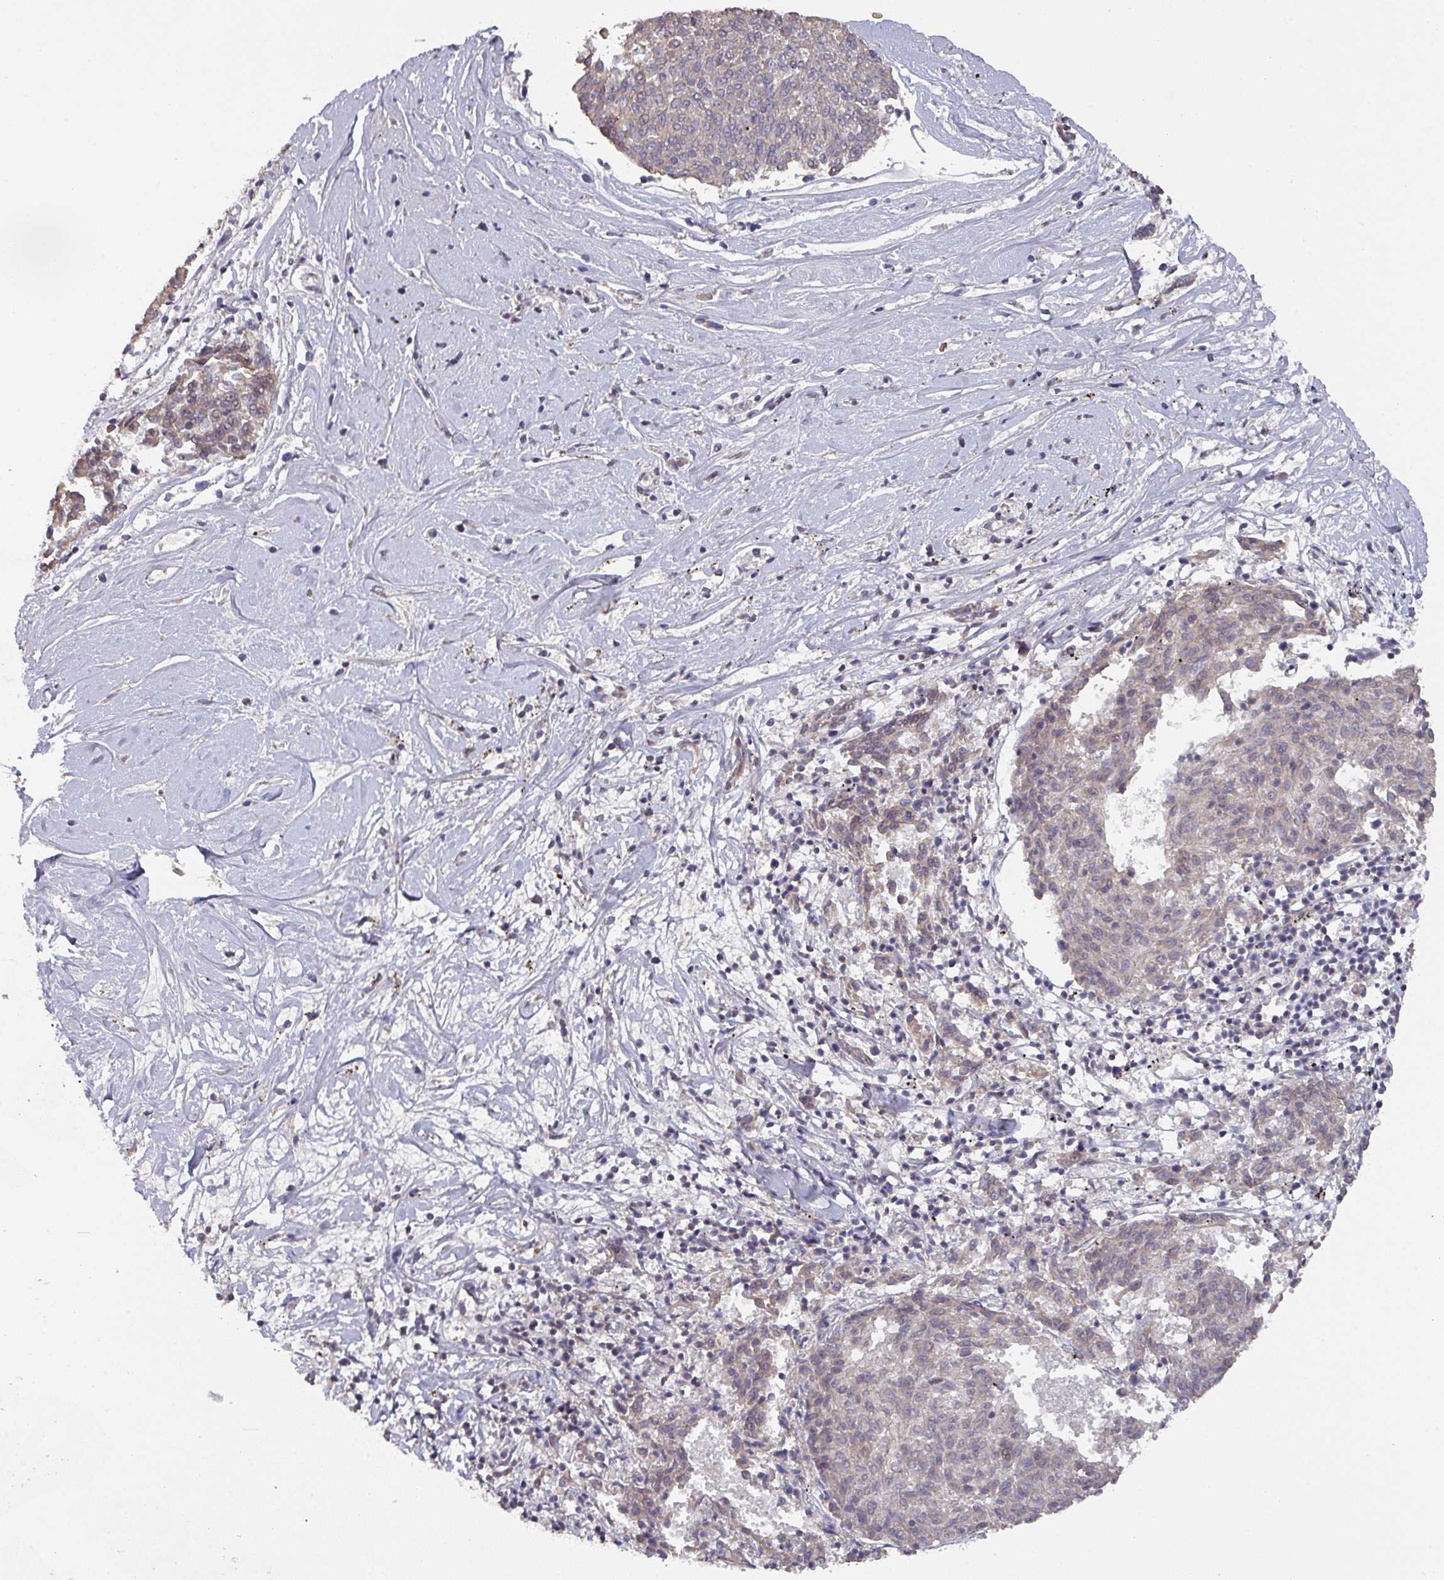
{"staining": {"intensity": "negative", "quantity": "none", "location": "none"}, "tissue": "melanoma", "cell_type": "Tumor cells", "image_type": "cancer", "snomed": [{"axis": "morphology", "description": "Malignant melanoma, NOS"}, {"axis": "topography", "description": "Skin"}], "caption": "High magnification brightfield microscopy of melanoma stained with DAB (3,3'-diaminobenzidine) (brown) and counterstained with hematoxylin (blue): tumor cells show no significant expression. Brightfield microscopy of immunohistochemistry stained with DAB (3,3'-diaminobenzidine) (brown) and hematoxylin (blue), captured at high magnification.", "gene": "ZNF654", "patient": {"sex": "female", "age": 72}}